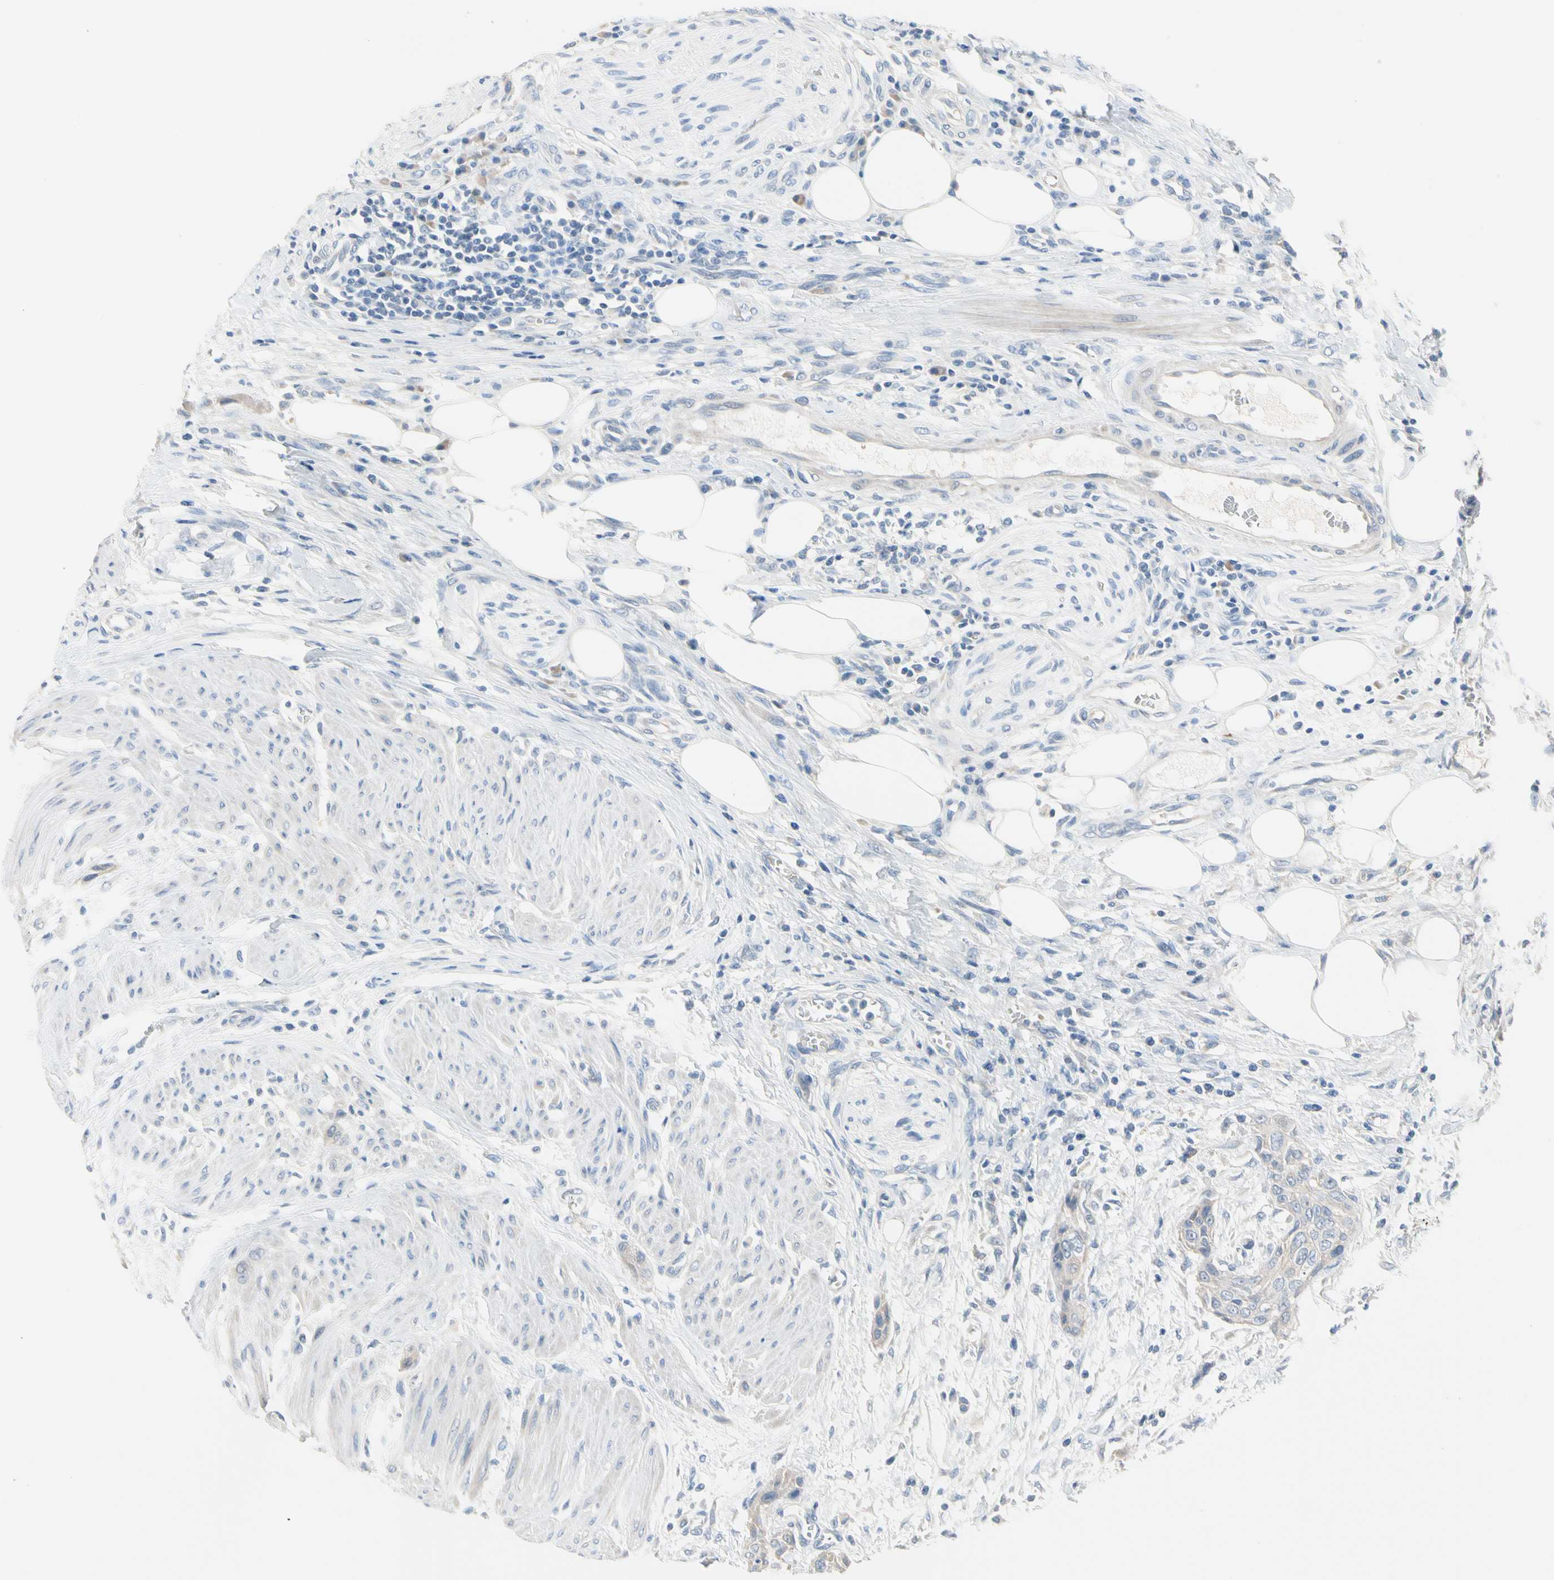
{"staining": {"intensity": "negative", "quantity": "none", "location": "none"}, "tissue": "urothelial cancer", "cell_type": "Tumor cells", "image_type": "cancer", "snomed": [{"axis": "morphology", "description": "Urothelial carcinoma, High grade"}, {"axis": "topography", "description": "Urinary bladder"}], "caption": "IHC micrograph of neoplastic tissue: urothelial cancer stained with DAB exhibits no significant protein positivity in tumor cells. (DAB immunohistochemistry visualized using brightfield microscopy, high magnification).", "gene": "MARK1", "patient": {"sex": "male", "age": 35}}